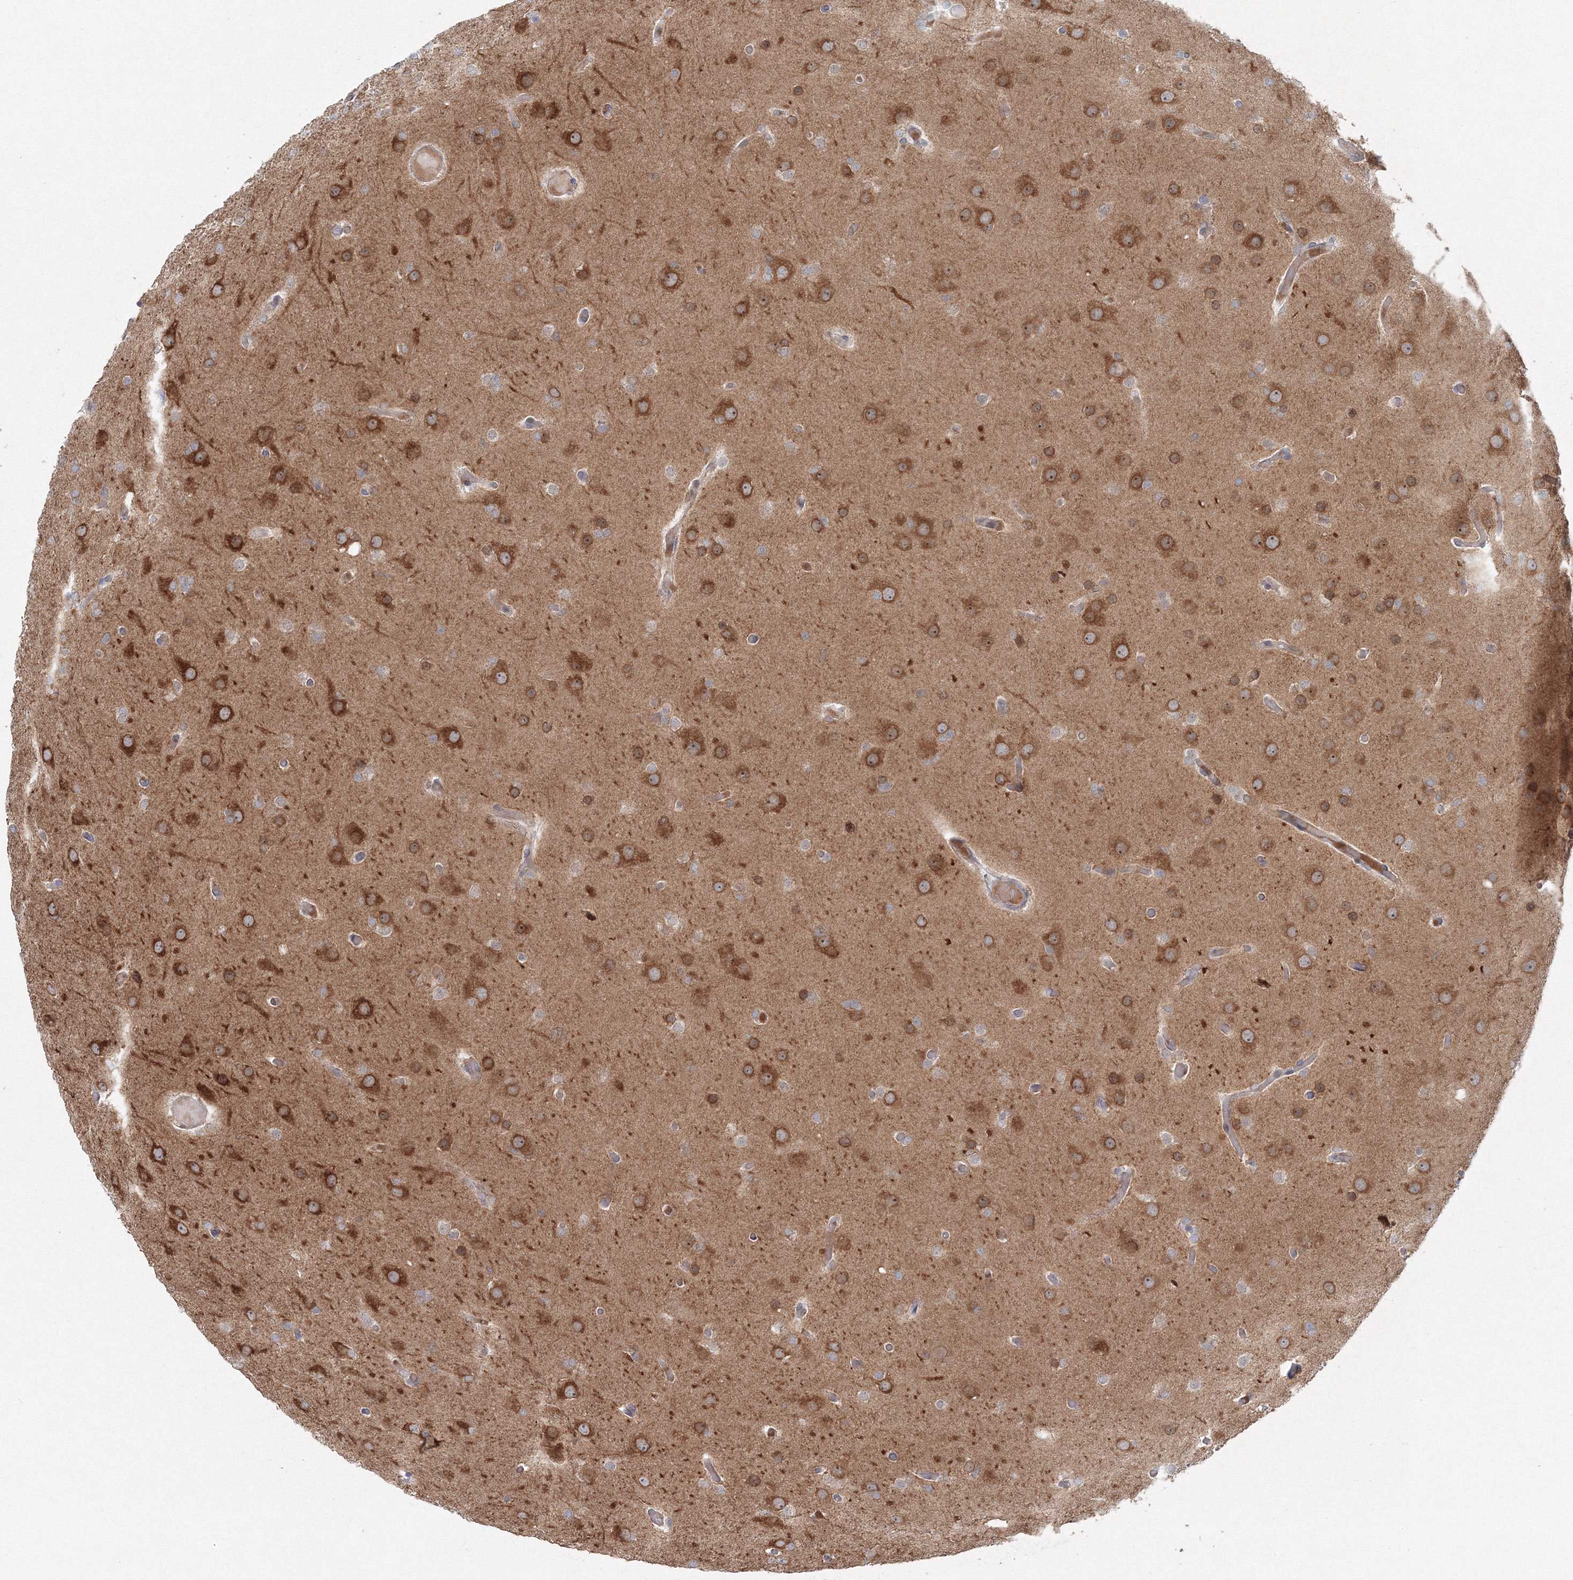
{"staining": {"intensity": "weak", "quantity": "<25%", "location": "nuclear"}, "tissue": "glioma", "cell_type": "Tumor cells", "image_type": "cancer", "snomed": [{"axis": "morphology", "description": "Glioma, malignant, High grade"}, {"axis": "topography", "description": "Cerebral cortex"}], "caption": "Tumor cells are negative for brown protein staining in glioma.", "gene": "KIF4A", "patient": {"sex": "female", "age": 36}}